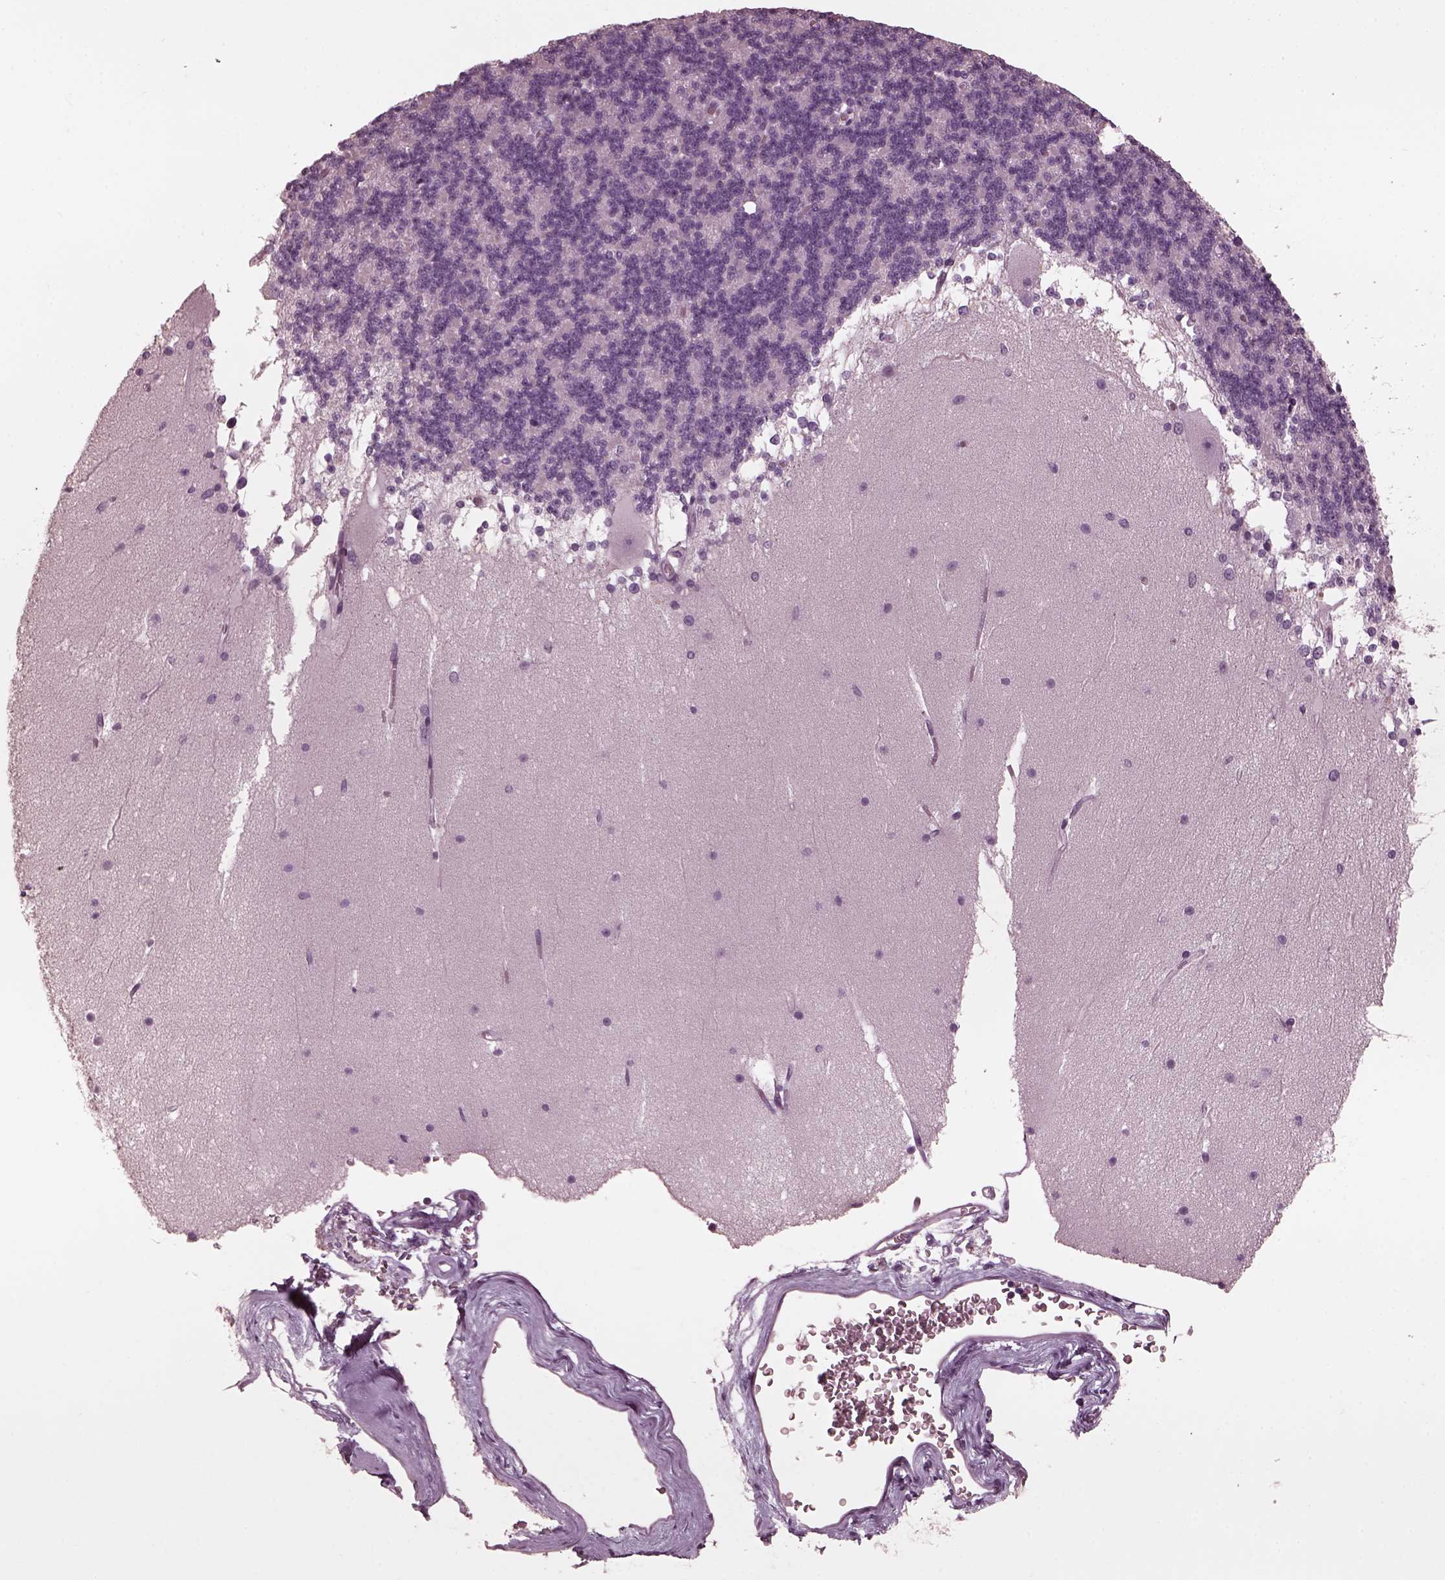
{"staining": {"intensity": "negative", "quantity": "none", "location": "none"}, "tissue": "cerebellum", "cell_type": "Cells in granular layer", "image_type": "normal", "snomed": [{"axis": "morphology", "description": "Normal tissue, NOS"}, {"axis": "topography", "description": "Cerebellum"}], "caption": "IHC micrograph of normal human cerebellum stained for a protein (brown), which demonstrates no expression in cells in granular layer. (Stains: DAB IHC with hematoxylin counter stain, Microscopy: brightfield microscopy at high magnification).", "gene": "CGA", "patient": {"sex": "female", "age": 19}}